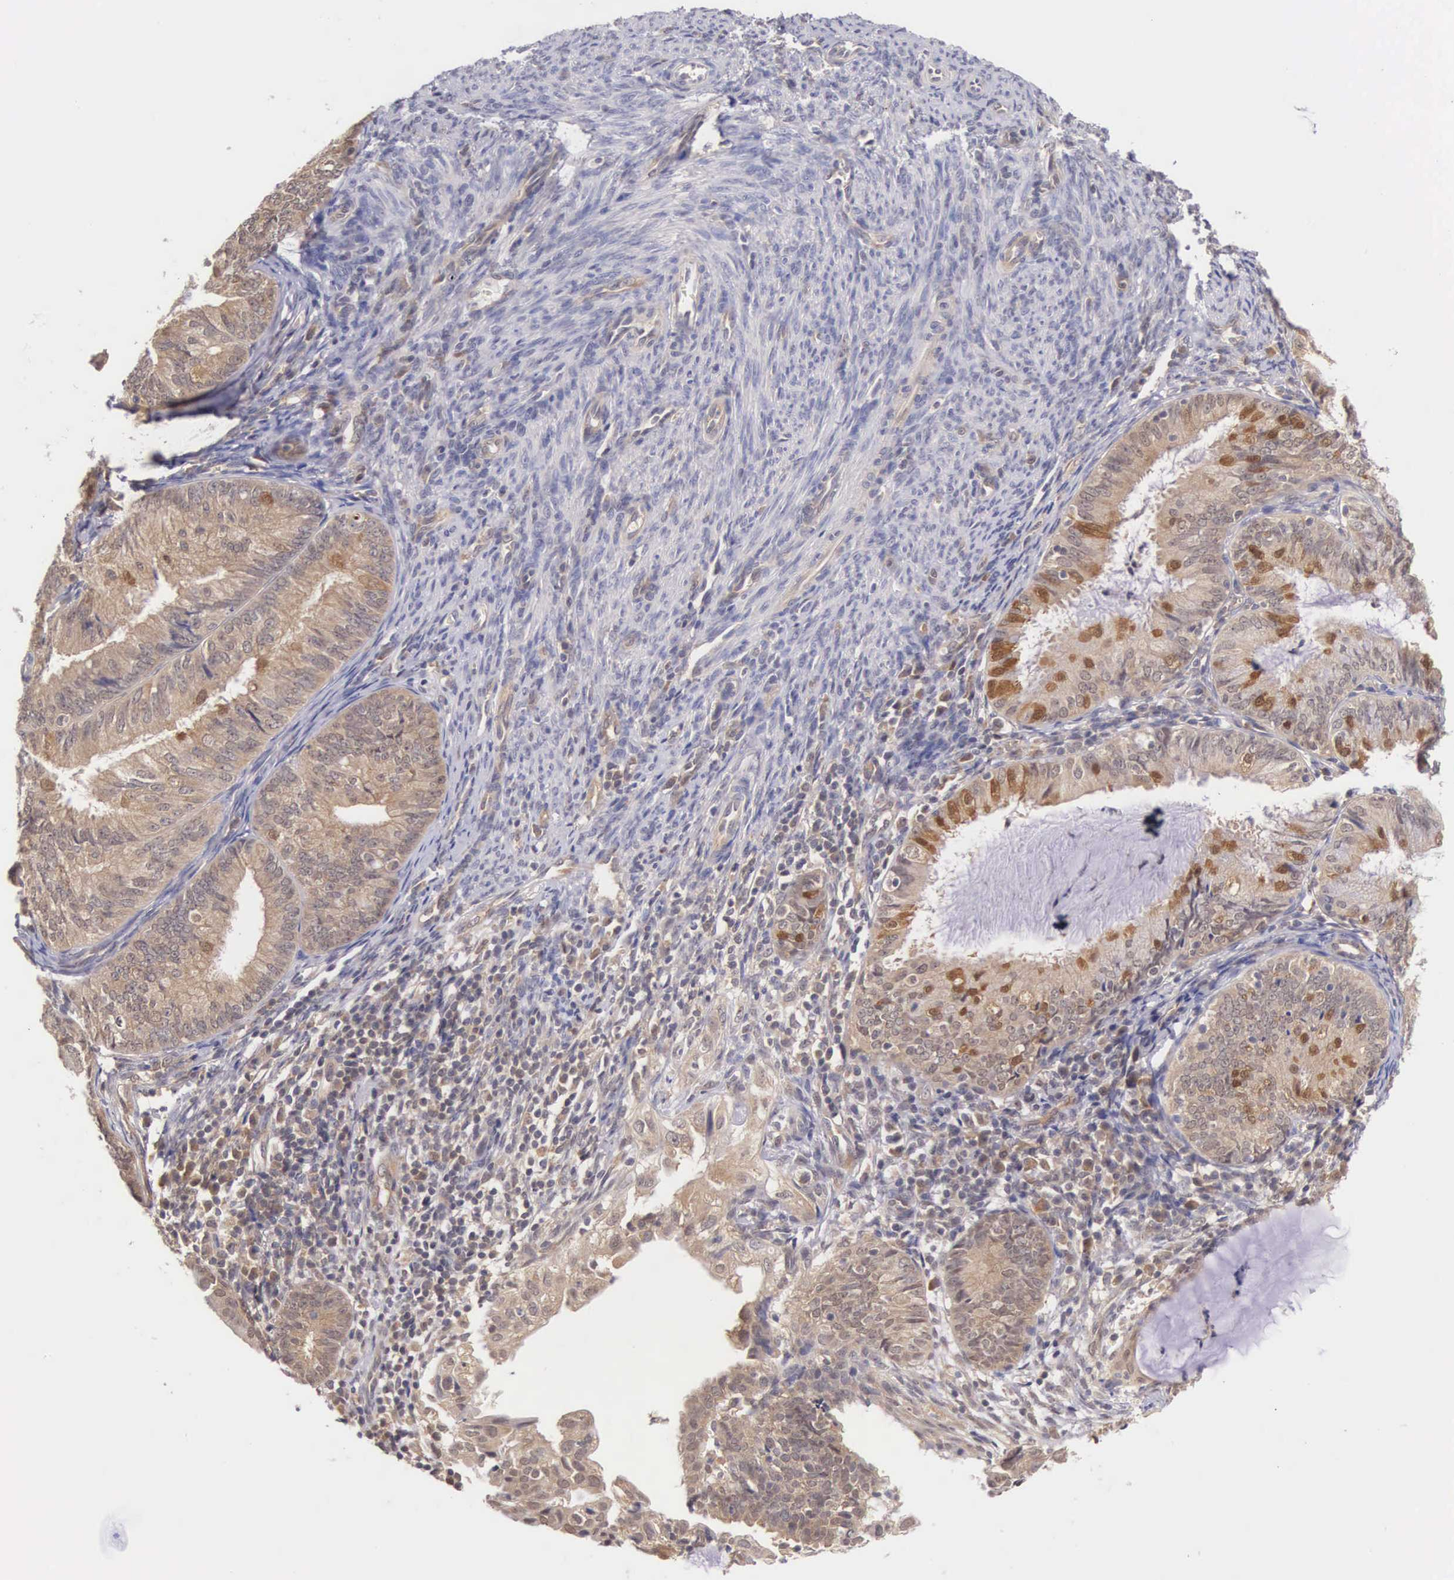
{"staining": {"intensity": "moderate", "quantity": ">75%", "location": "cytoplasmic/membranous"}, "tissue": "endometrial cancer", "cell_type": "Tumor cells", "image_type": "cancer", "snomed": [{"axis": "morphology", "description": "Adenocarcinoma, NOS"}, {"axis": "topography", "description": "Endometrium"}], "caption": "Endometrial adenocarcinoma was stained to show a protein in brown. There is medium levels of moderate cytoplasmic/membranous positivity in about >75% of tumor cells.", "gene": "IGBP1", "patient": {"sex": "female", "age": 66}}